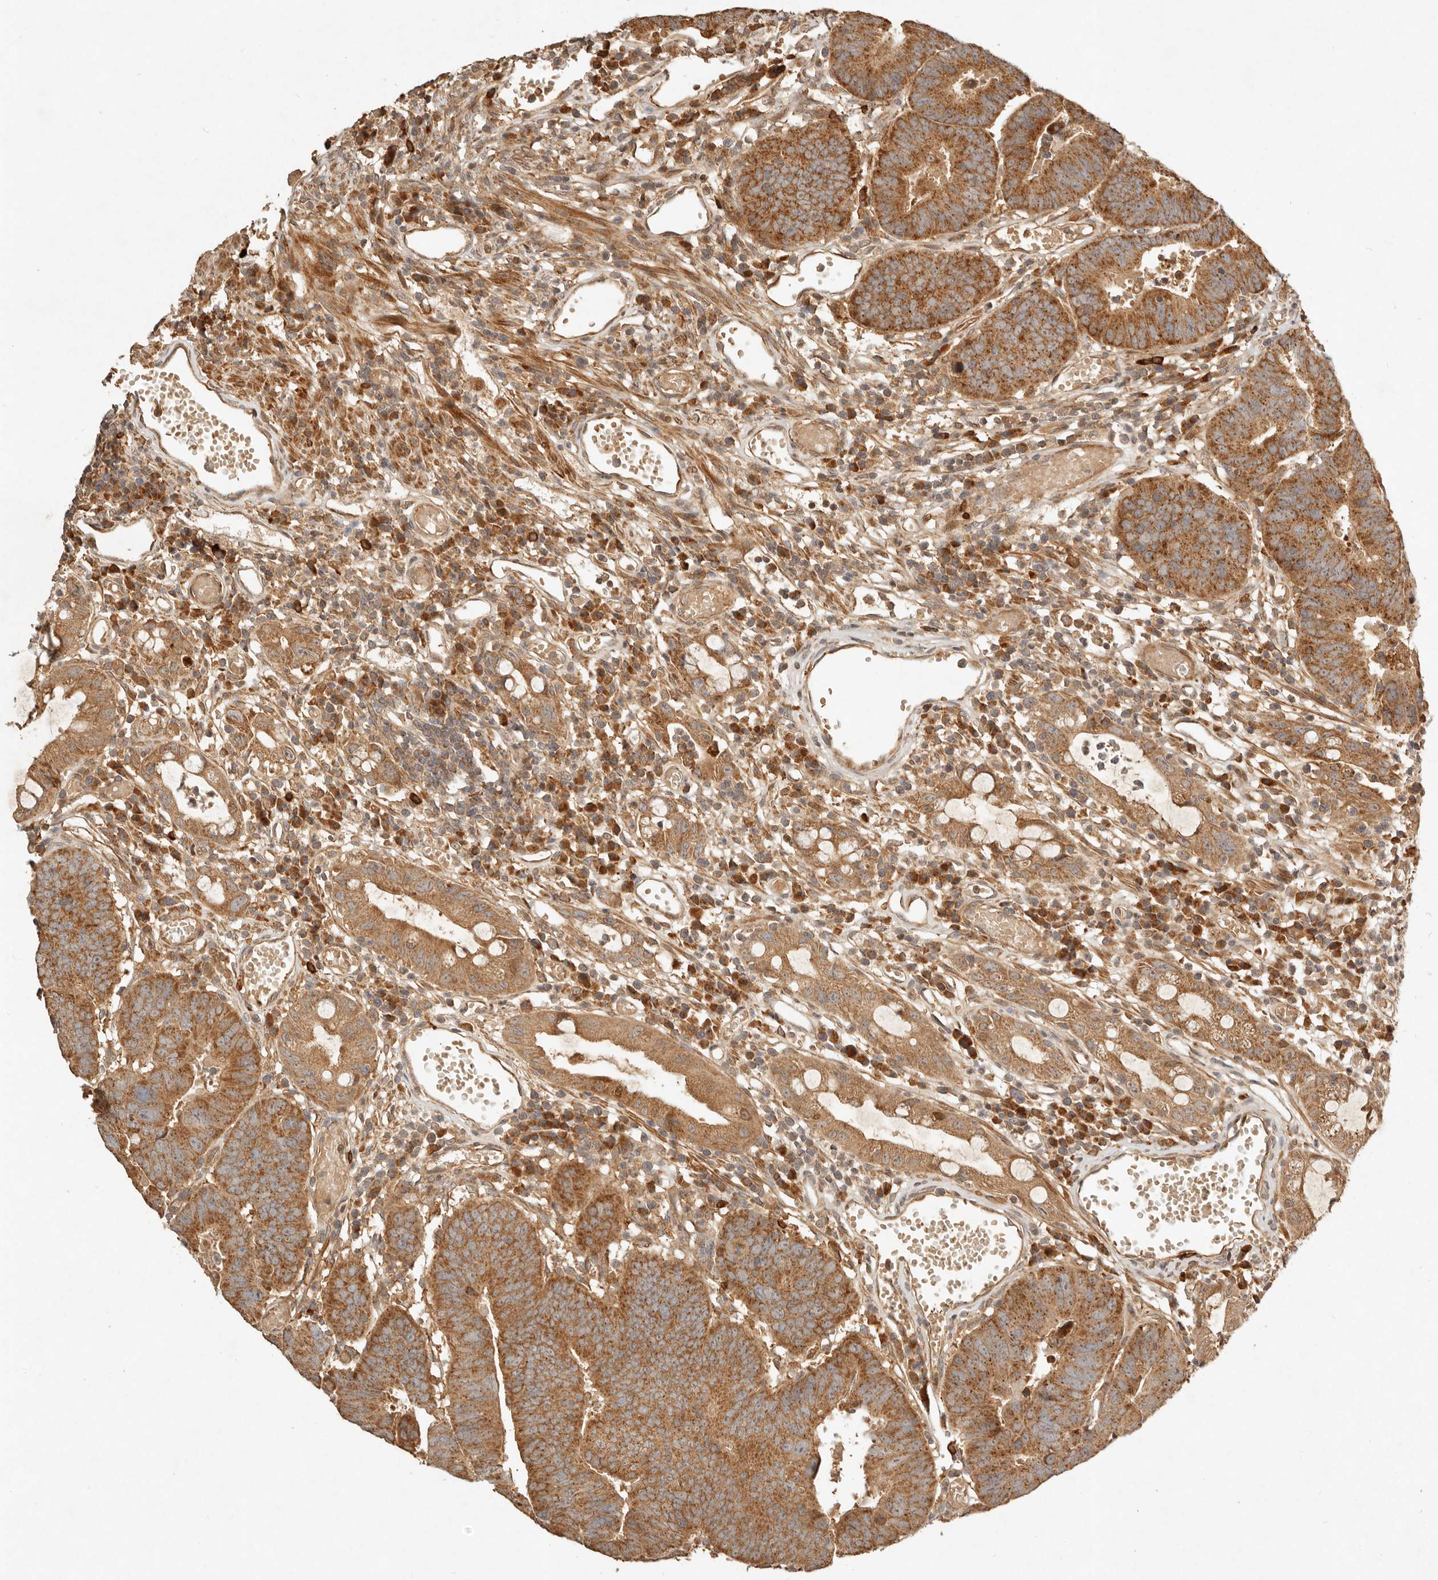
{"staining": {"intensity": "strong", "quantity": ">75%", "location": "cytoplasmic/membranous"}, "tissue": "colorectal cancer", "cell_type": "Tumor cells", "image_type": "cancer", "snomed": [{"axis": "morphology", "description": "Adenocarcinoma, NOS"}, {"axis": "topography", "description": "Rectum"}], "caption": "Immunohistochemistry (IHC) (DAB (3,3'-diaminobenzidine)) staining of colorectal cancer displays strong cytoplasmic/membranous protein expression in about >75% of tumor cells. The protein is shown in brown color, while the nuclei are stained blue.", "gene": "CLEC4C", "patient": {"sex": "female", "age": 65}}